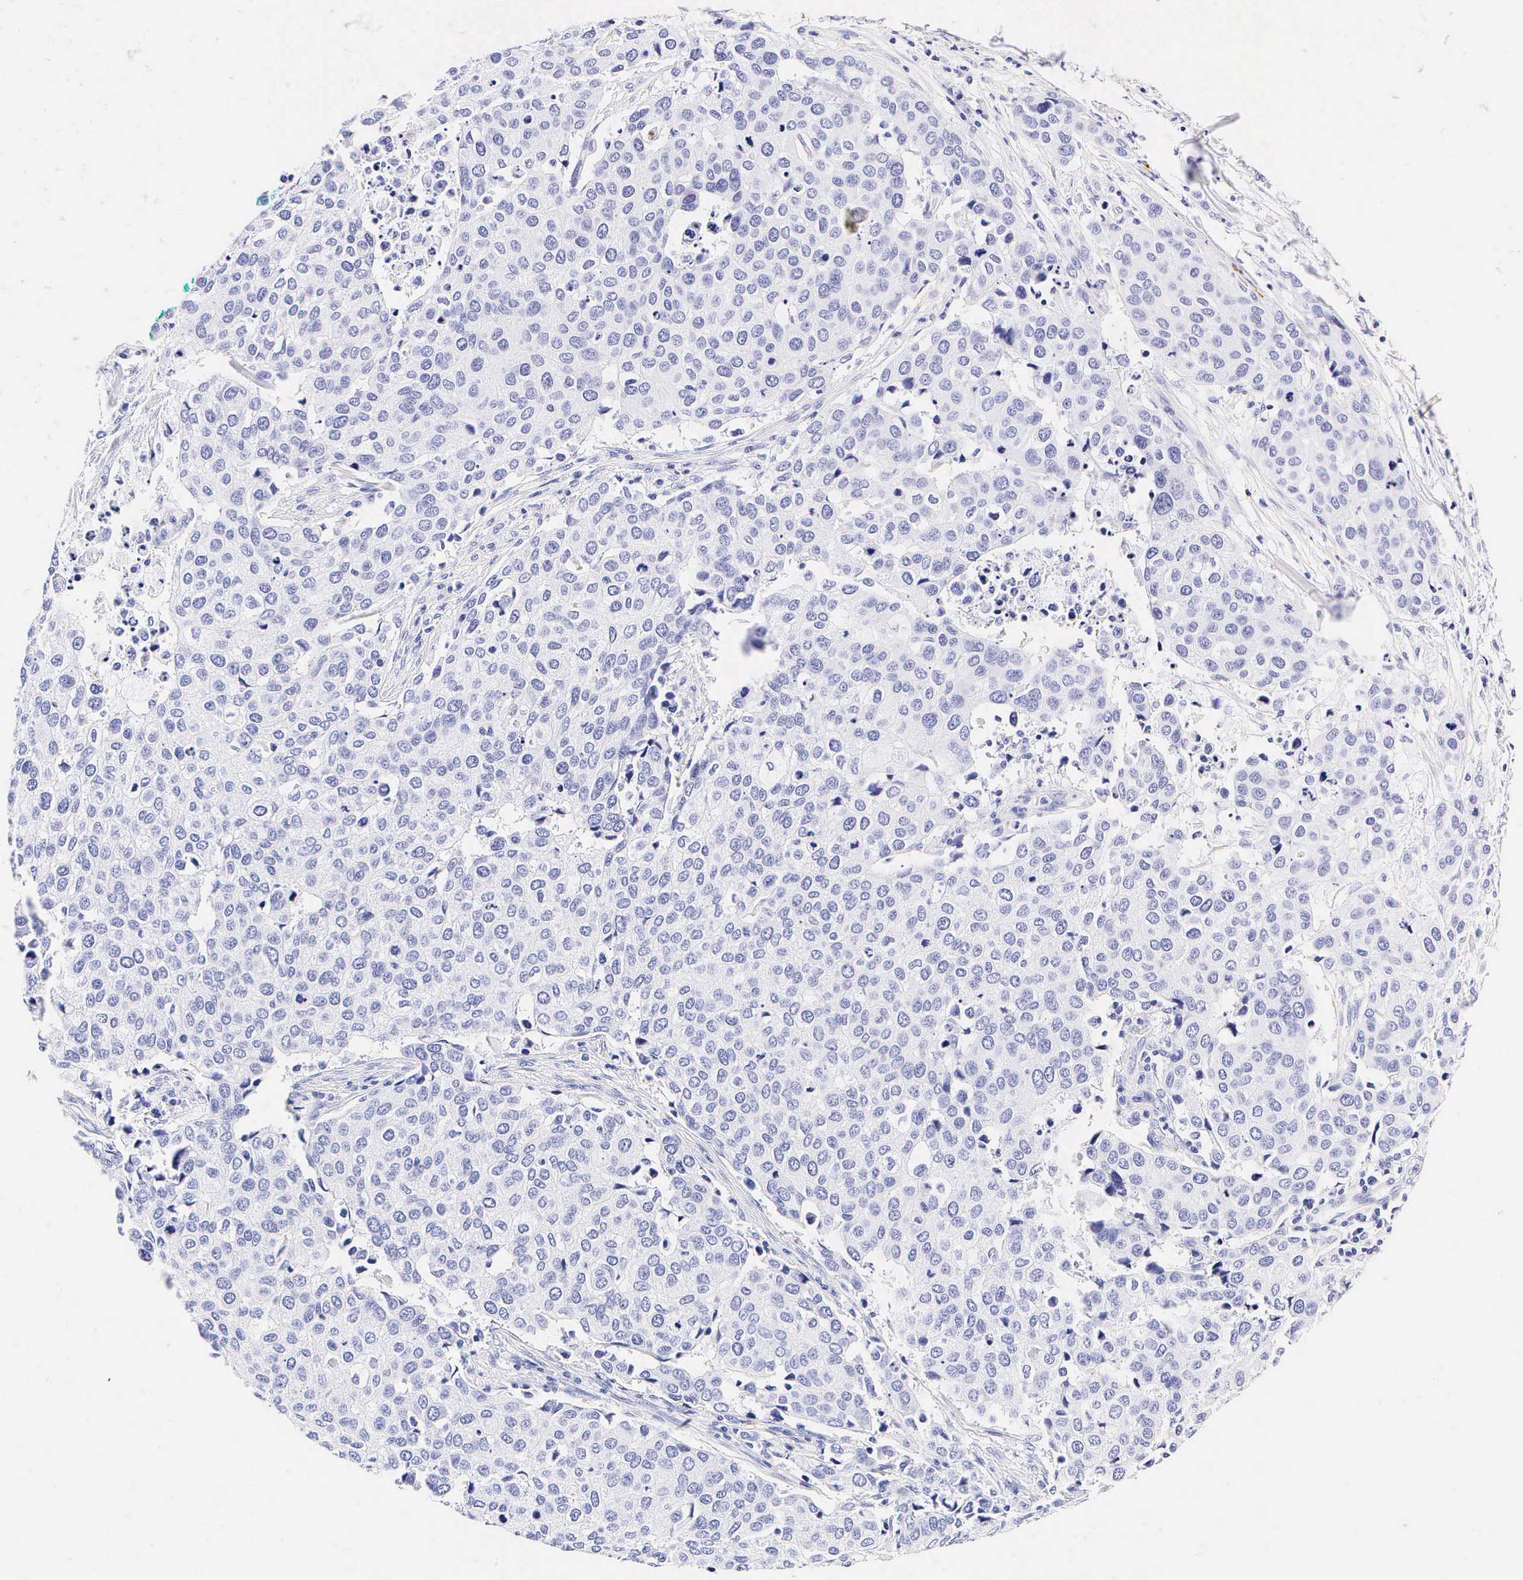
{"staining": {"intensity": "negative", "quantity": "none", "location": "none"}, "tissue": "cervical cancer", "cell_type": "Tumor cells", "image_type": "cancer", "snomed": [{"axis": "morphology", "description": "Squamous cell carcinoma, NOS"}, {"axis": "topography", "description": "Cervix"}], "caption": "Immunohistochemical staining of cervical squamous cell carcinoma demonstrates no significant staining in tumor cells.", "gene": "CALD1", "patient": {"sex": "female", "age": 54}}